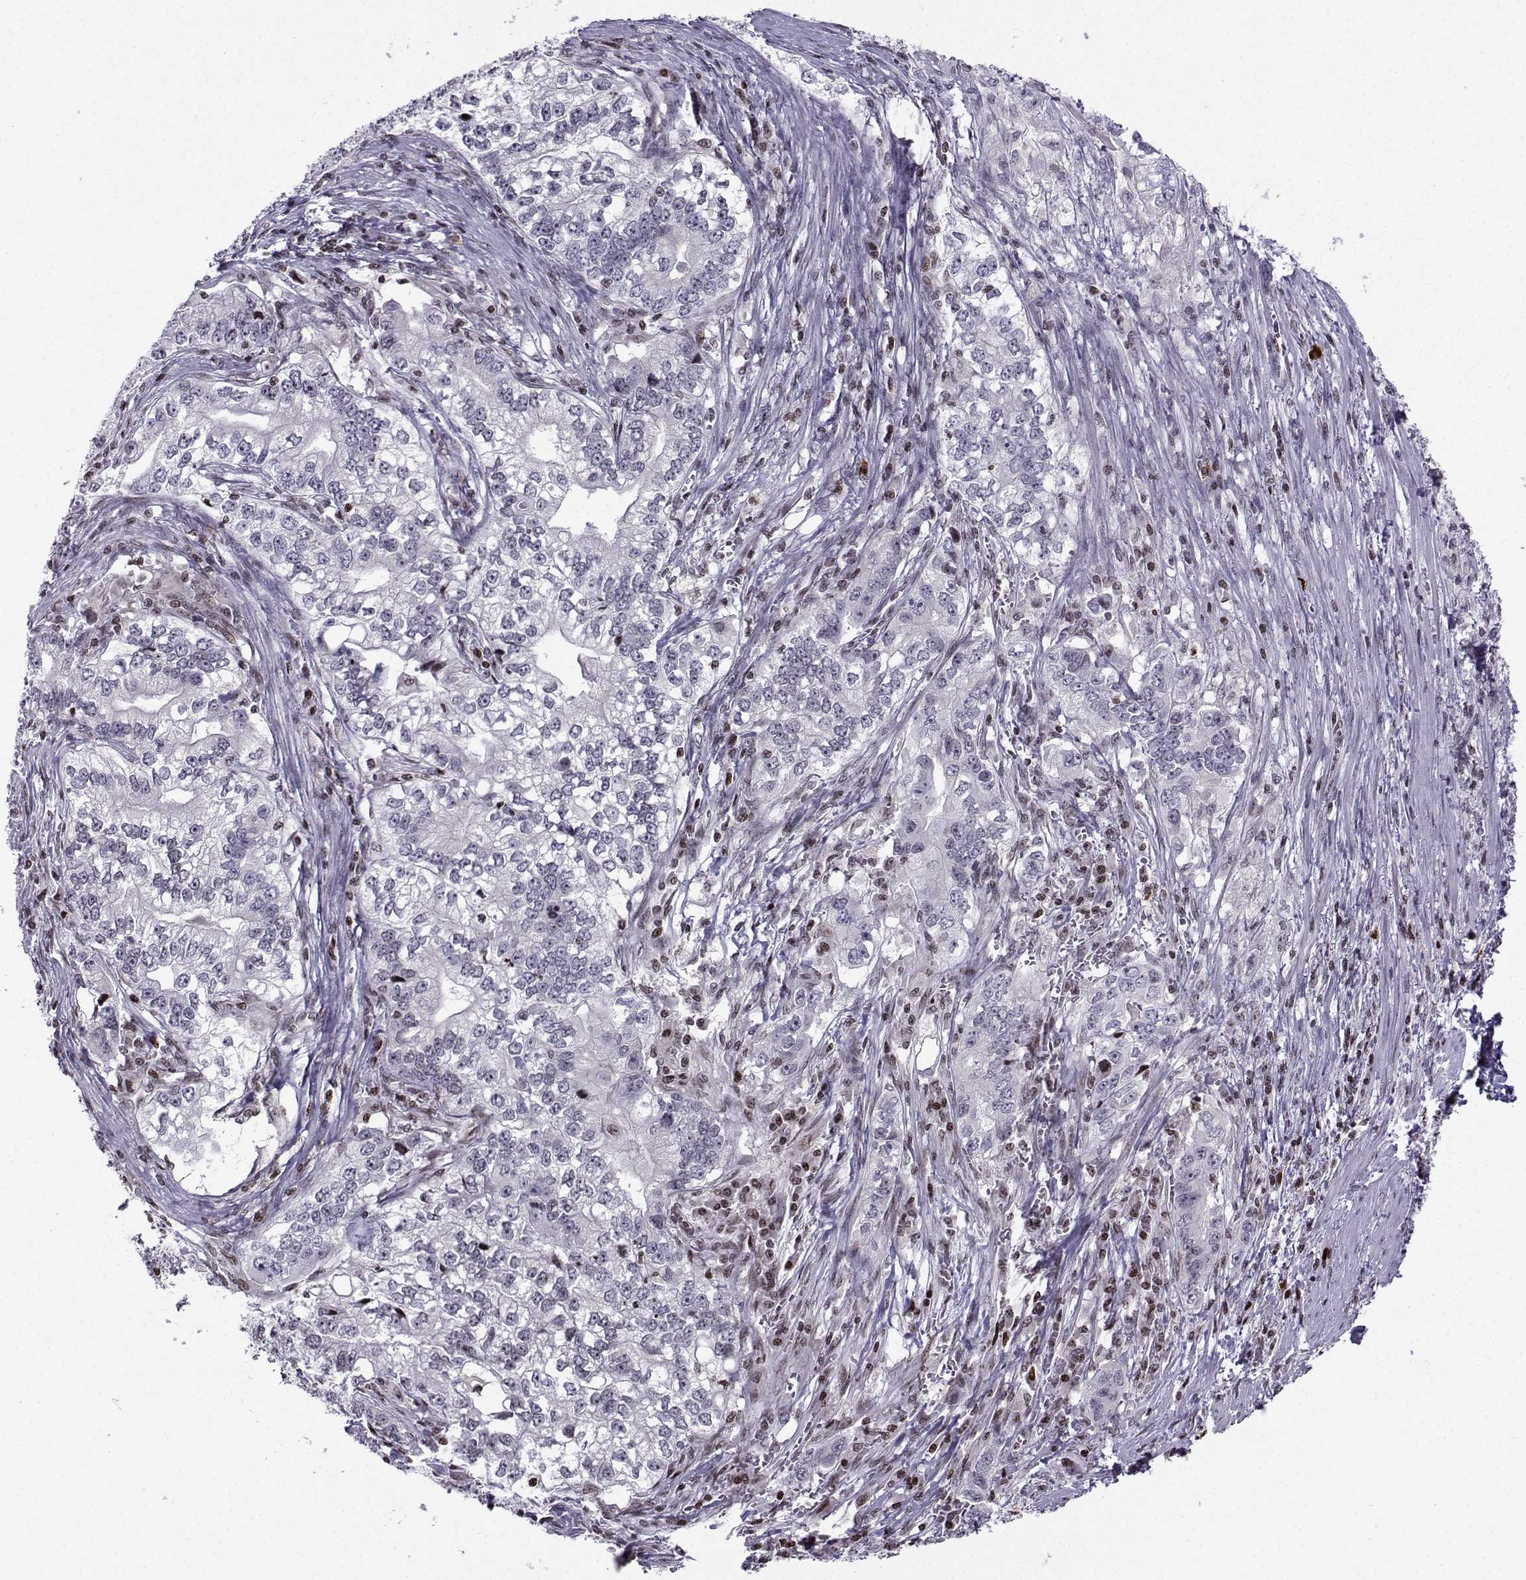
{"staining": {"intensity": "negative", "quantity": "none", "location": "none"}, "tissue": "stomach cancer", "cell_type": "Tumor cells", "image_type": "cancer", "snomed": [{"axis": "morphology", "description": "Adenocarcinoma, NOS"}, {"axis": "topography", "description": "Stomach, lower"}], "caption": "DAB (3,3'-diaminobenzidine) immunohistochemical staining of human stomach adenocarcinoma displays no significant expression in tumor cells.", "gene": "ZNF19", "patient": {"sex": "female", "age": 72}}